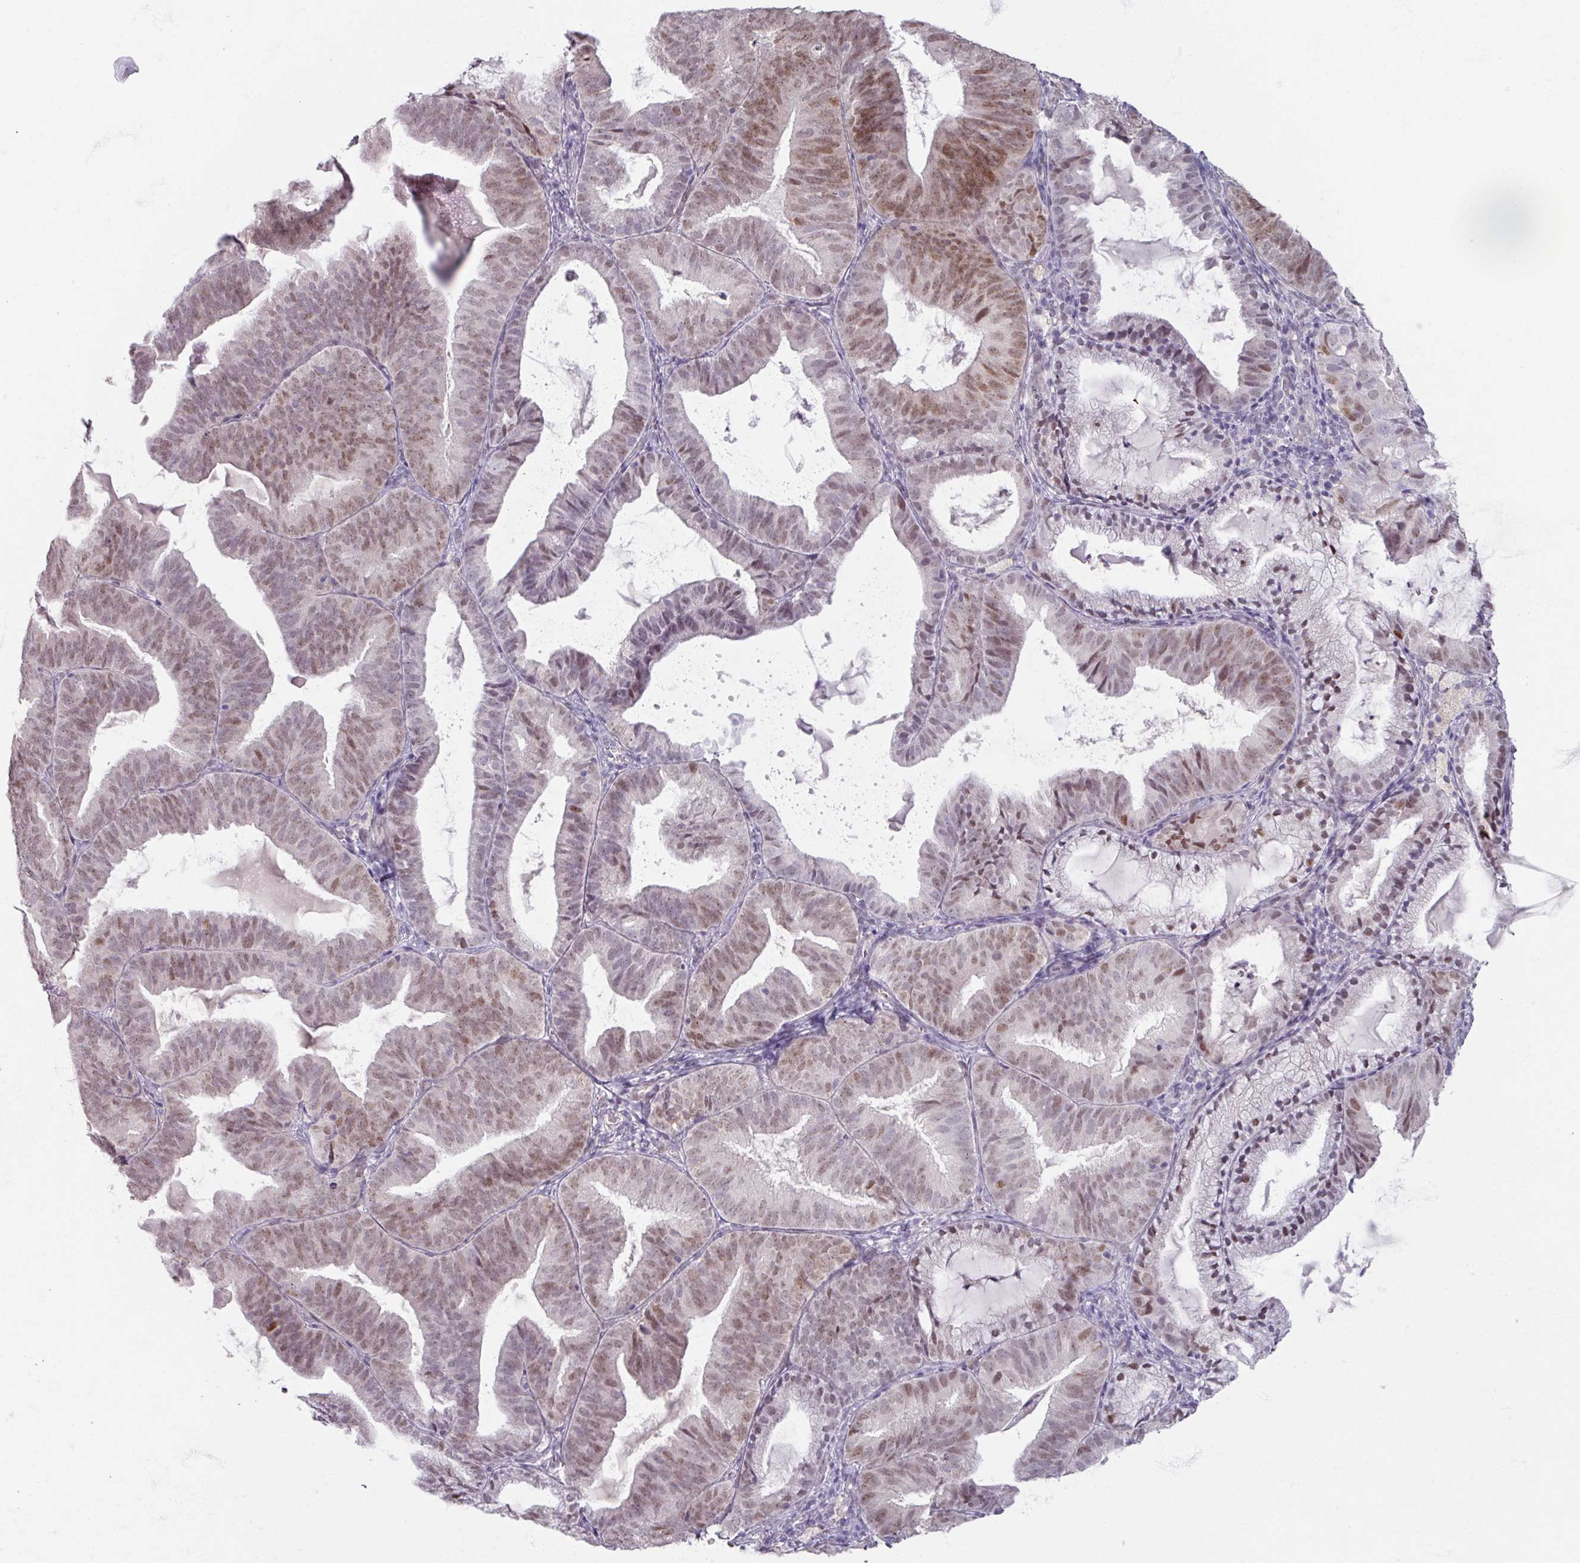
{"staining": {"intensity": "moderate", "quantity": "25%-75%", "location": "nuclear"}, "tissue": "endometrial cancer", "cell_type": "Tumor cells", "image_type": "cancer", "snomed": [{"axis": "morphology", "description": "Adenocarcinoma, NOS"}, {"axis": "topography", "description": "Endometrium"}], "caption": "Immunohistochemistry of human endometrial adenocarcinoma exhibits medium levels of moderate nuclear staining in approximately 25%-75% of tumor cells. The protein is shown in brown color, while the nuclei are stained blue.", "gene": "SOX11", "patient": {"sex": "female", "age": 80}}